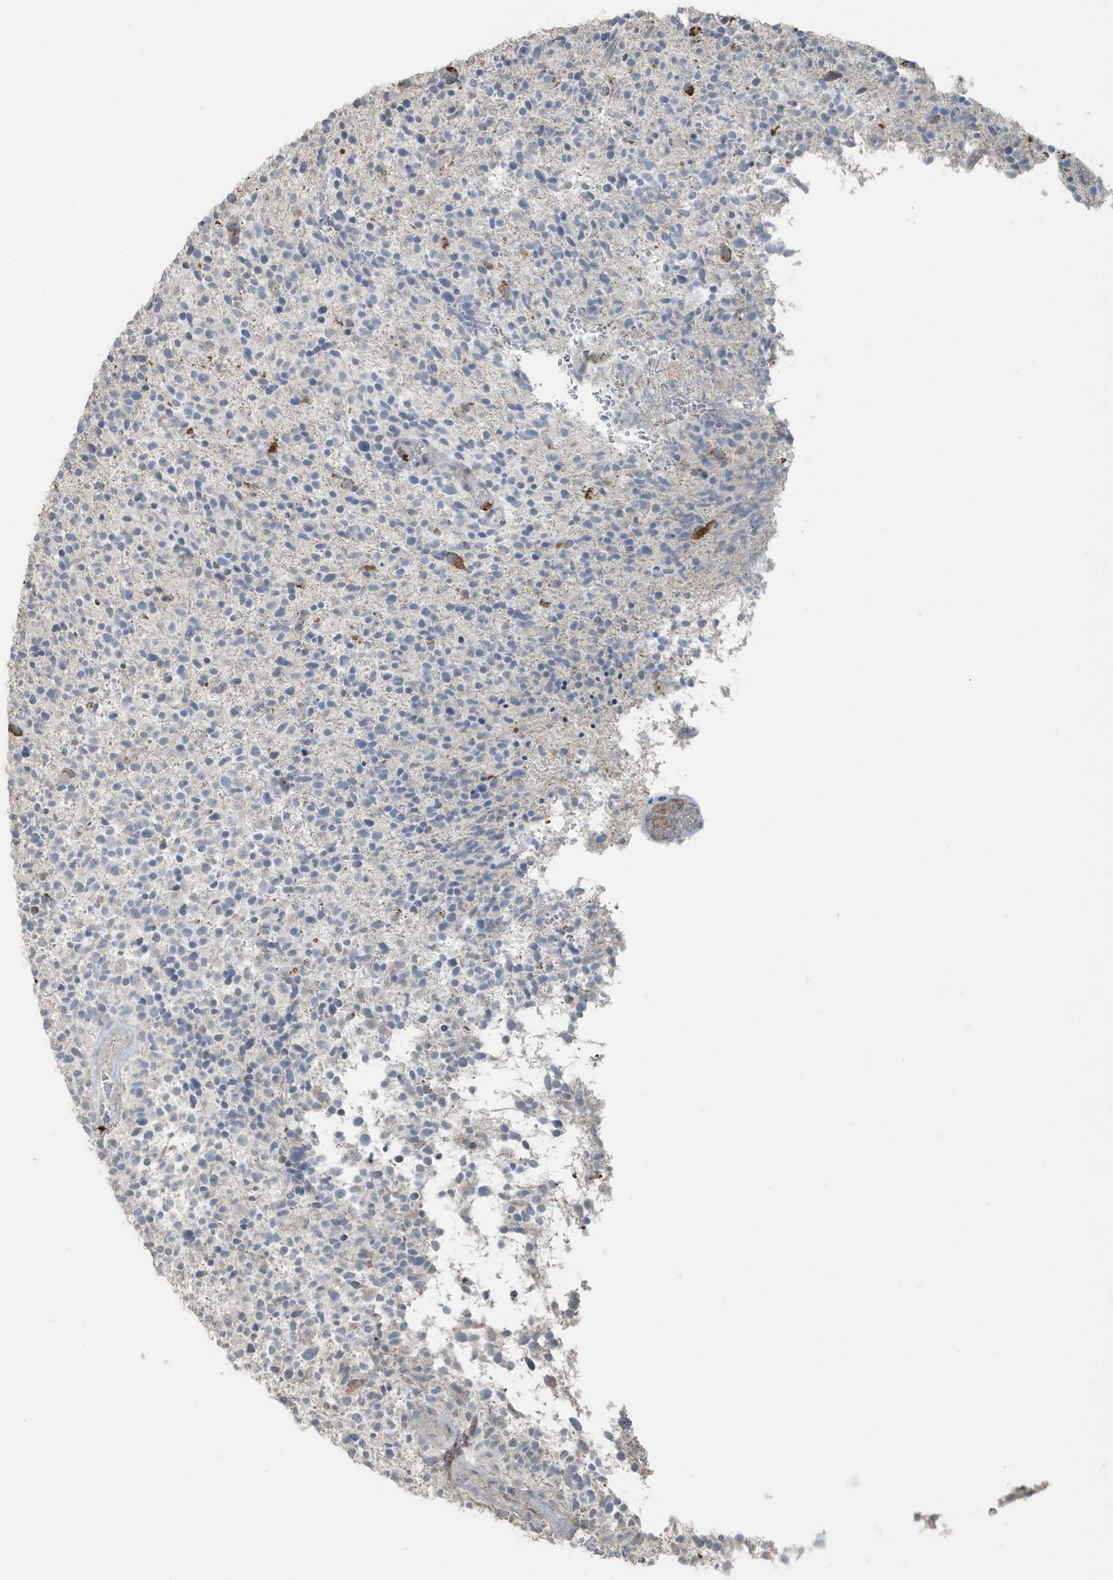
{"staining": {"intensity": "negative", "quantity": "none", "location": "none"}, "tissue": "glioma", "cell_type": "Tumor cells", "image_type": "cancer", "snomed": [{"axis": "morphology", "description": "Glioma, malignant, High grade"}, {"axis": "topography", "description": "Brain"}], "caption": "IHC image of human glioma stained for a protein (brown), which demonstrates no positivity in tumor cells. (Brightfield microscopy of DAB (3,3'-diaminobenzidine) immunohistochemistry at high magnification).", "gene": "ACTC1", "patient": {"sex": "male", "age": 72}}